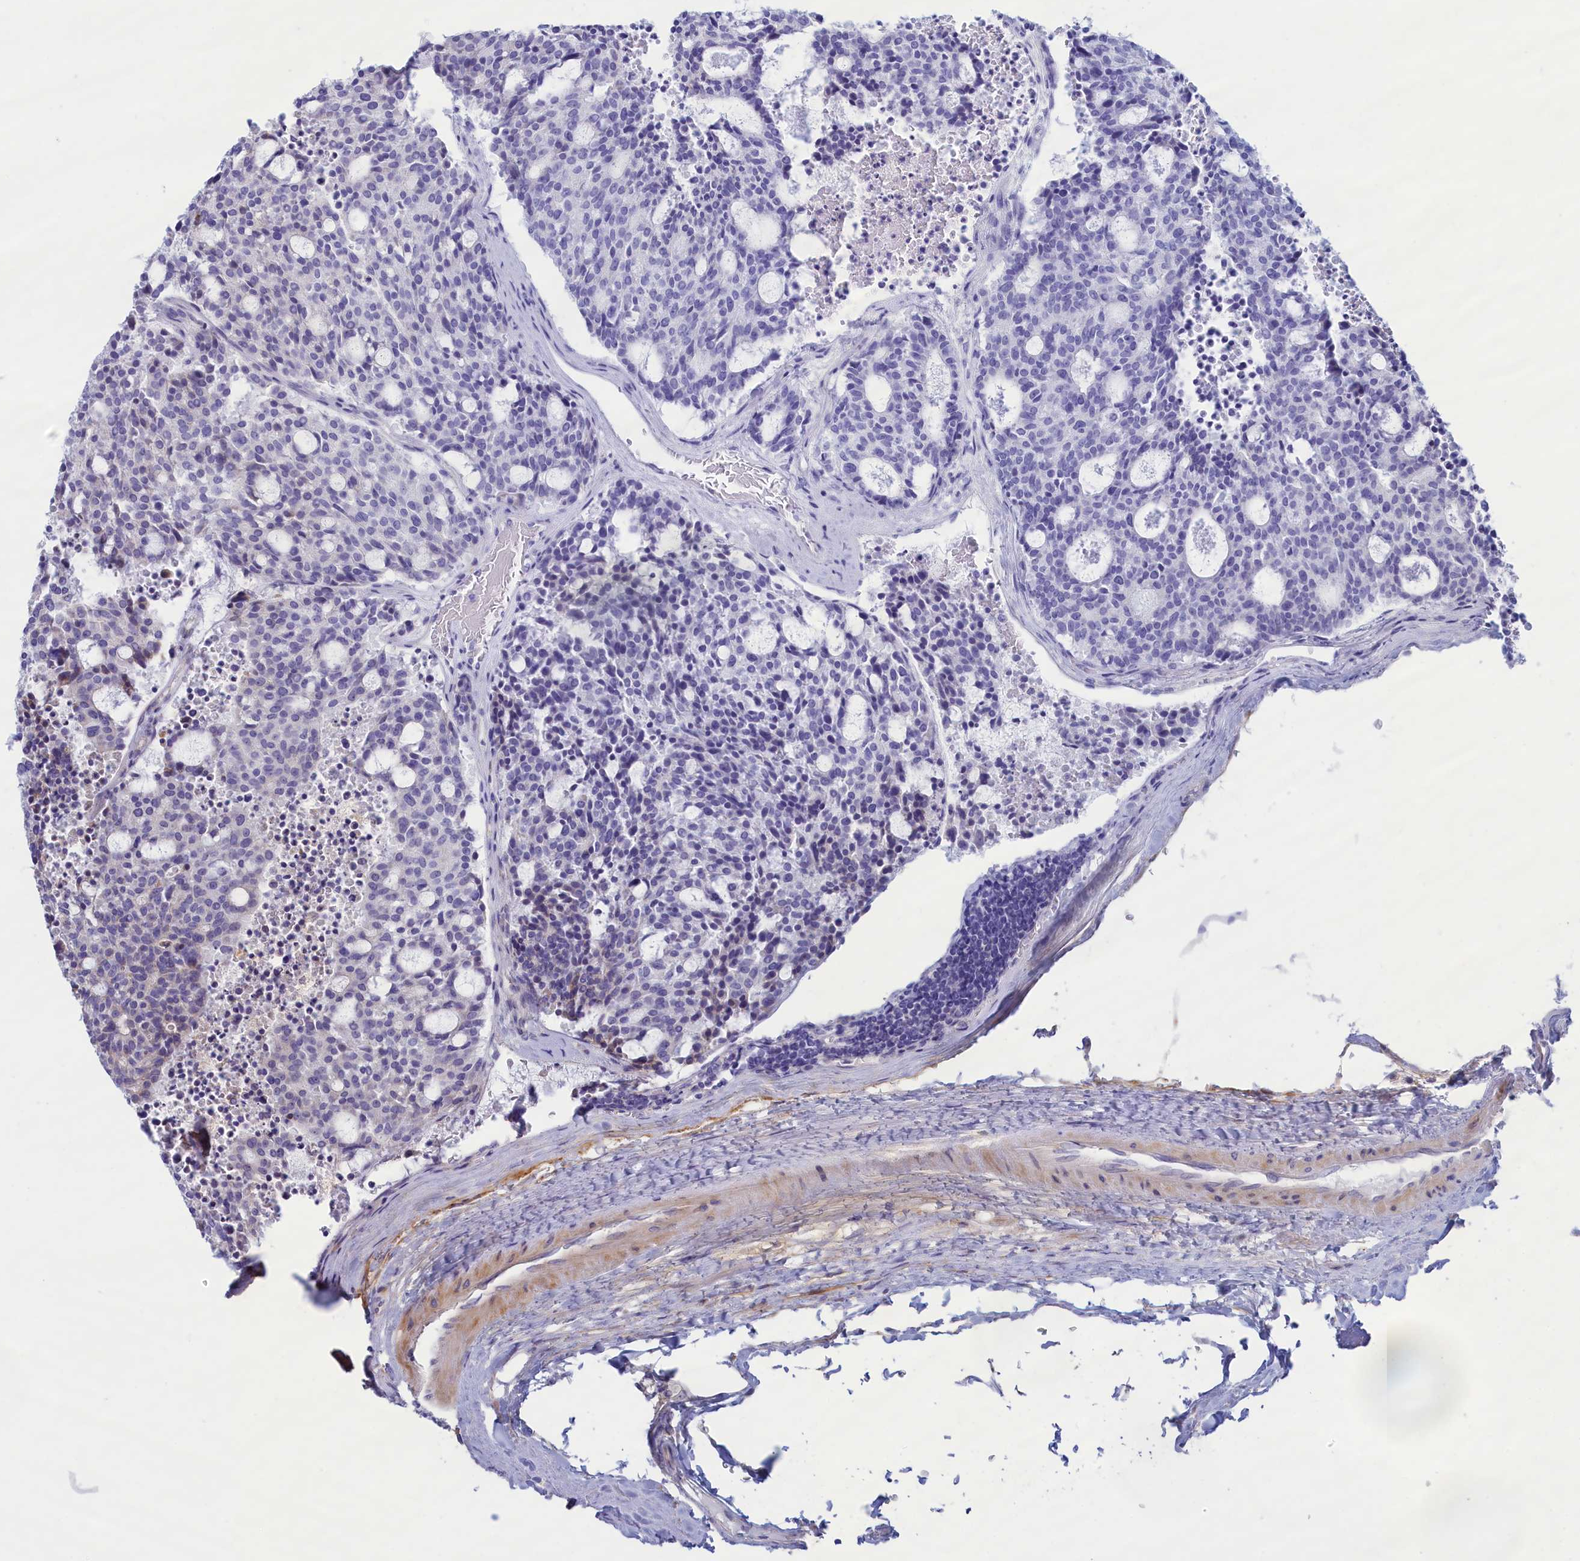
{"staining": {"intensity": "negative", "quantity": "none", "location": "none"}, "tissue": "carcinoid", "cell_type": "Tumor cells", "image_type": "cancer", "snomed": [{"axis": "morphology", "description": "Carcinoid, malignant, NOS"}, {"axis": "topography", "description": "Pancreas"}], "caption": "Immunohistochemistry (IHC) micrograph of neoplastic tissue: malignant carcinoid stained with DAB displays no significant protein positivity in tumor cells. (DAB (3,3'-diaminobenzidine) immunohistochemistry (IHC), high magnification).", "gene": "MPV17L2", "patient": {"sex": "female", "age": 54}}